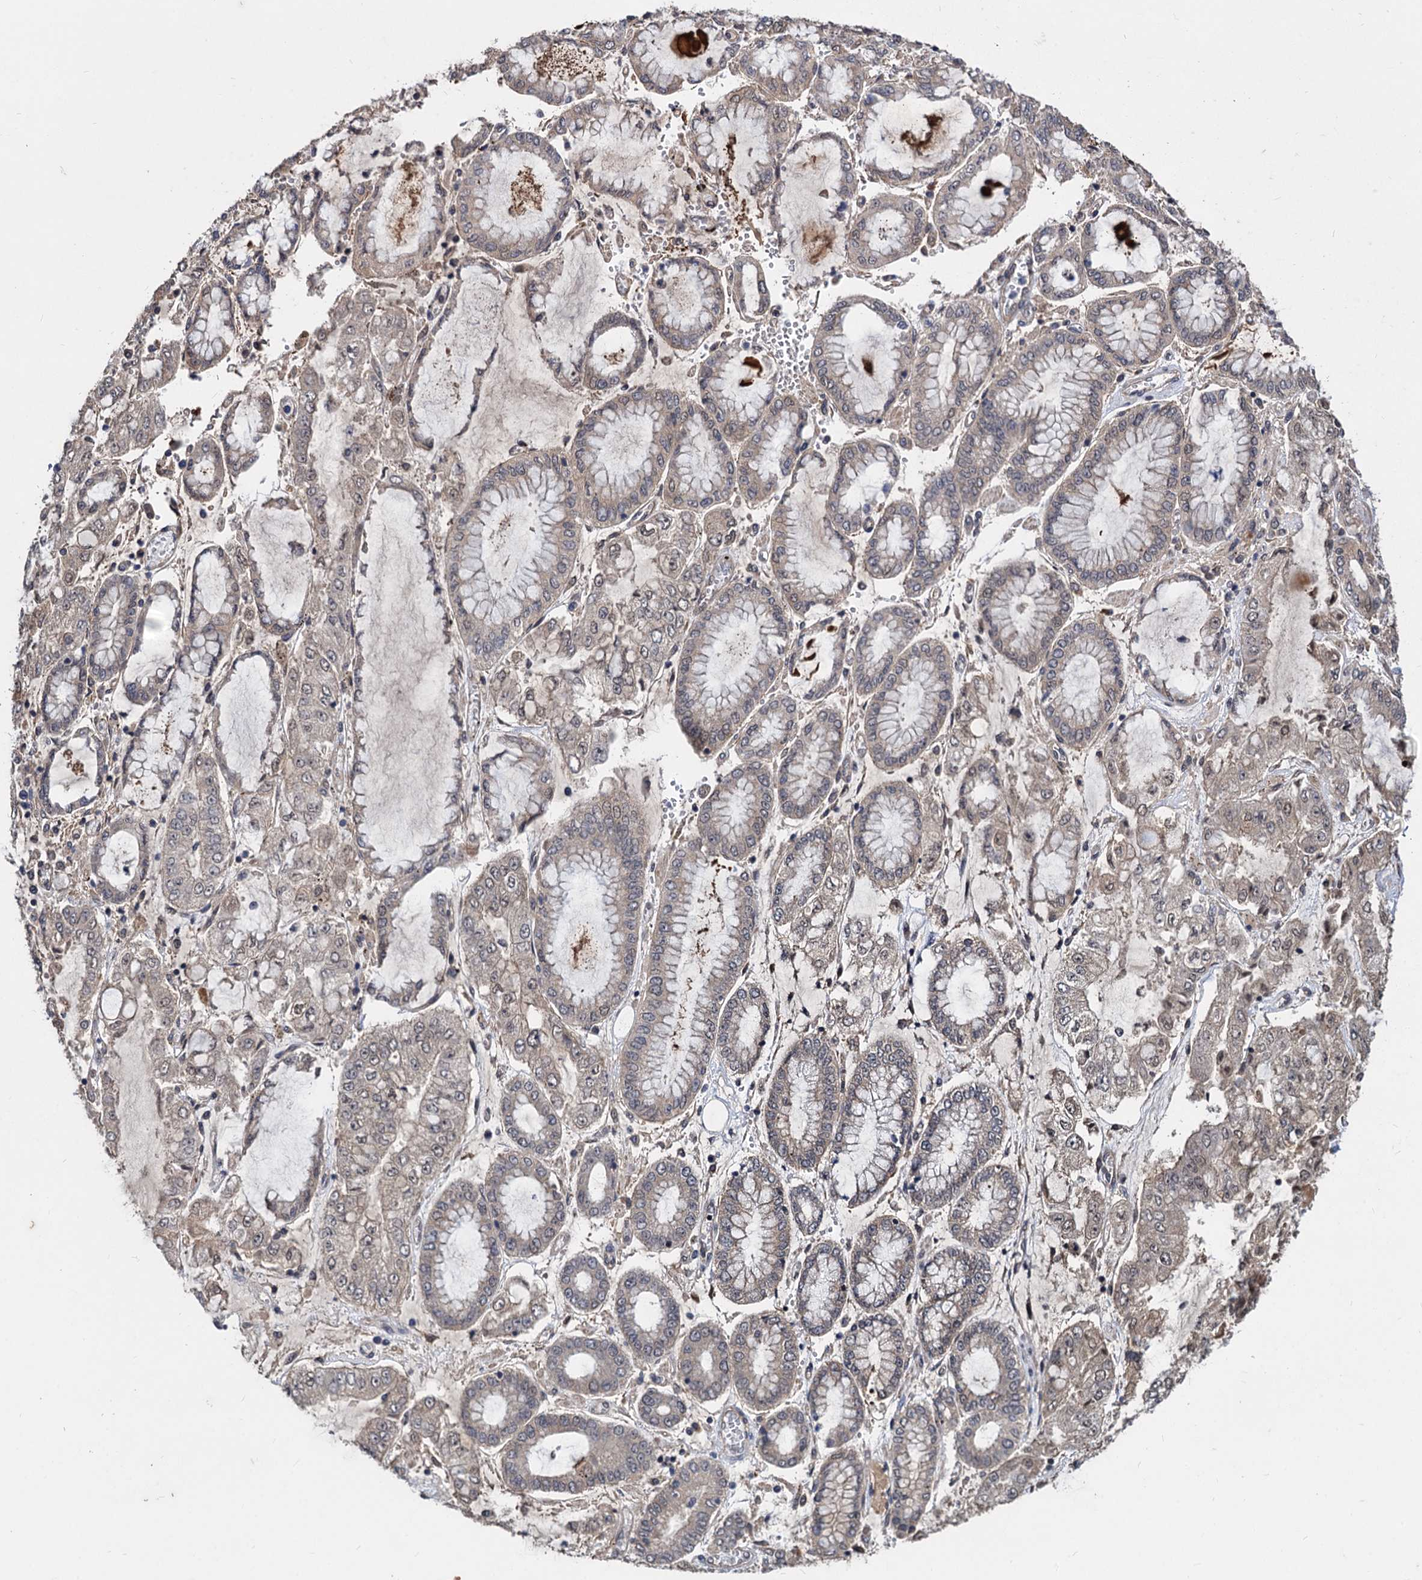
{"staining": {"intensity": "negative", "quantity": "none", "location": "none"}, "tissue": "stomach cancer", "cell_type": "Tumor cells", "image_type": "cancer", "snomed": [{"axis": "morphology", "description": "Adenocarcinoma, NOS"}, {"axis": "topography", "description": "Stomach"}], "caption": "High power microscopy micrograph of an immunohistochemistry (IHC) micrograph of stomach cancer, revealing no significant positivity in tumor cells.", "gene": "PSMD4", "patient": {"sex": "male", "age": 76}}